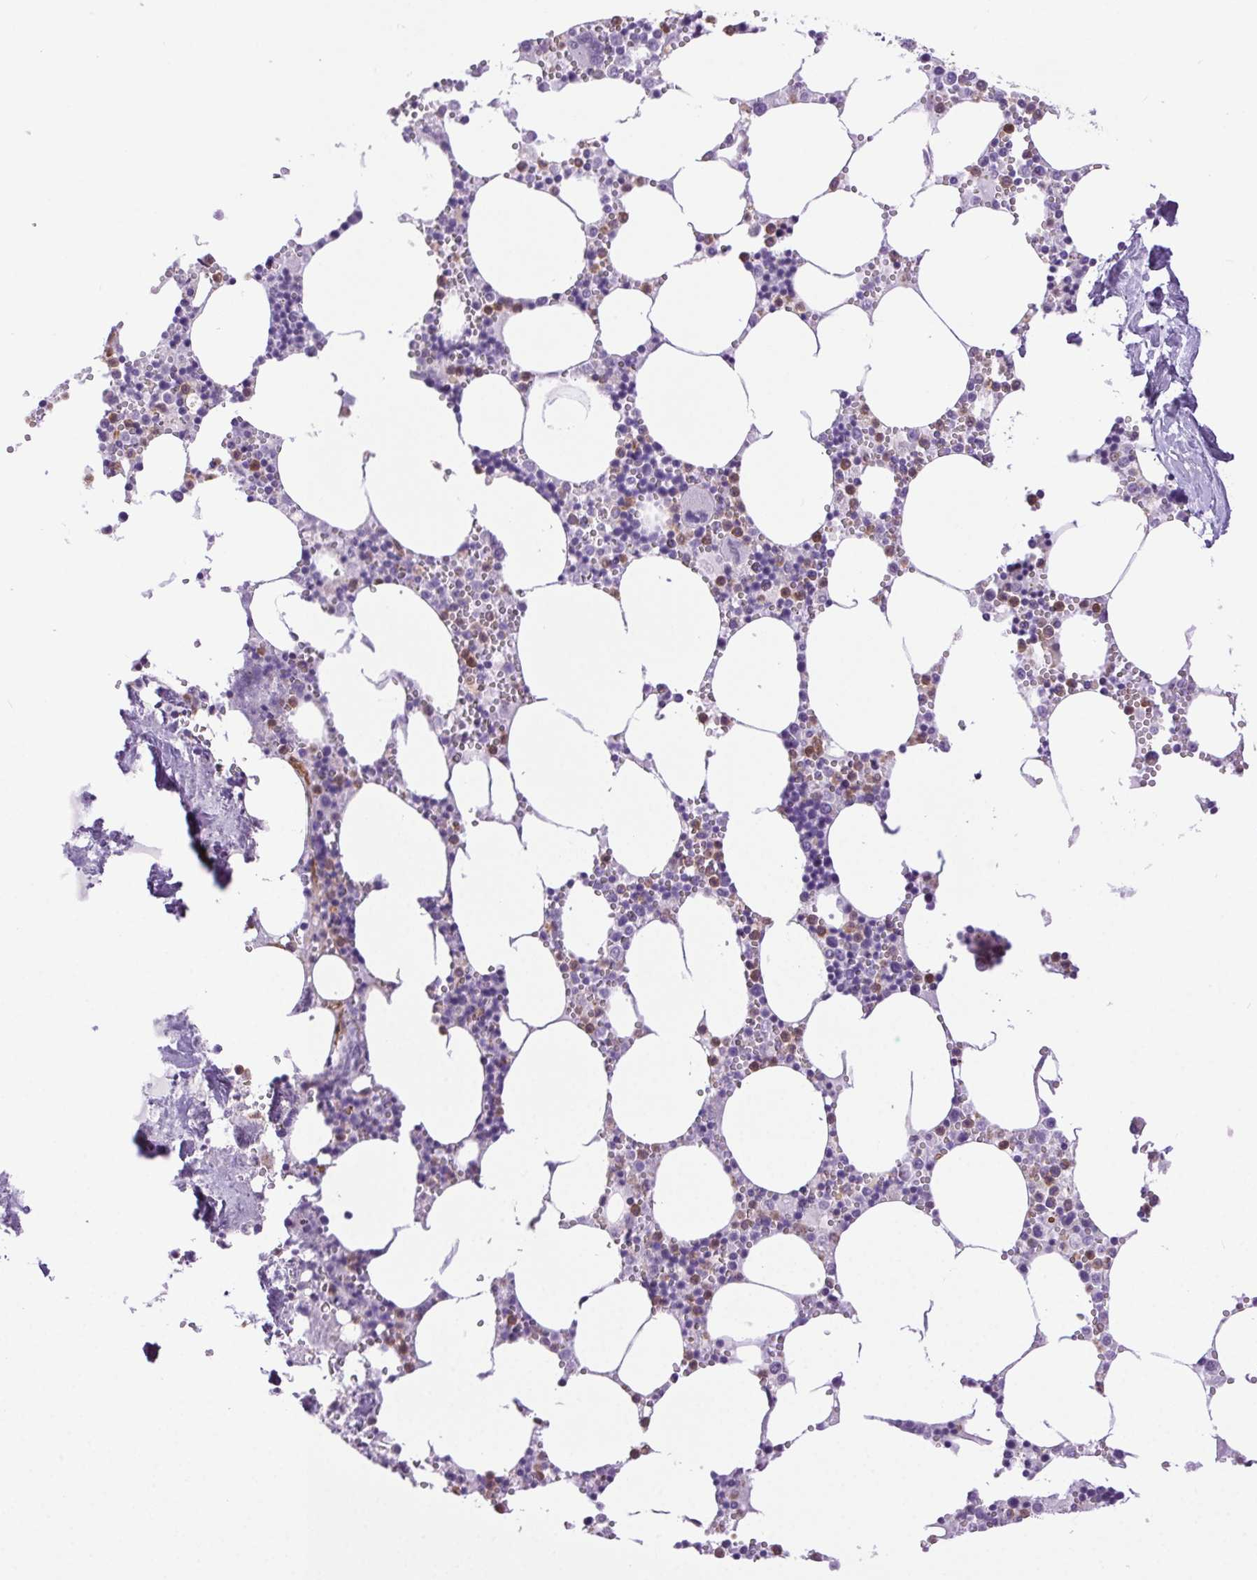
{"staining": {"intensity": "negative", "quantity": "none", "location": "none"}, "tissue": "bone marrow", "cell_type": "Hematopoietic cells", "image_type": "normal", "snomed": [{"axis": "morphology", "description": "Normal tissue, NOS"}, {"axis": "topography", "description": "Bone marrow"}], "caption": "A micrograph of human bone marrow is negative for staining in hematopoietic cells. (DAB (3,3'-diaminobenzidine) IHC with hematoxylin counter stain).", "gene": "SHCBP1L", "patient": {"sex": "male", "age": 54}}